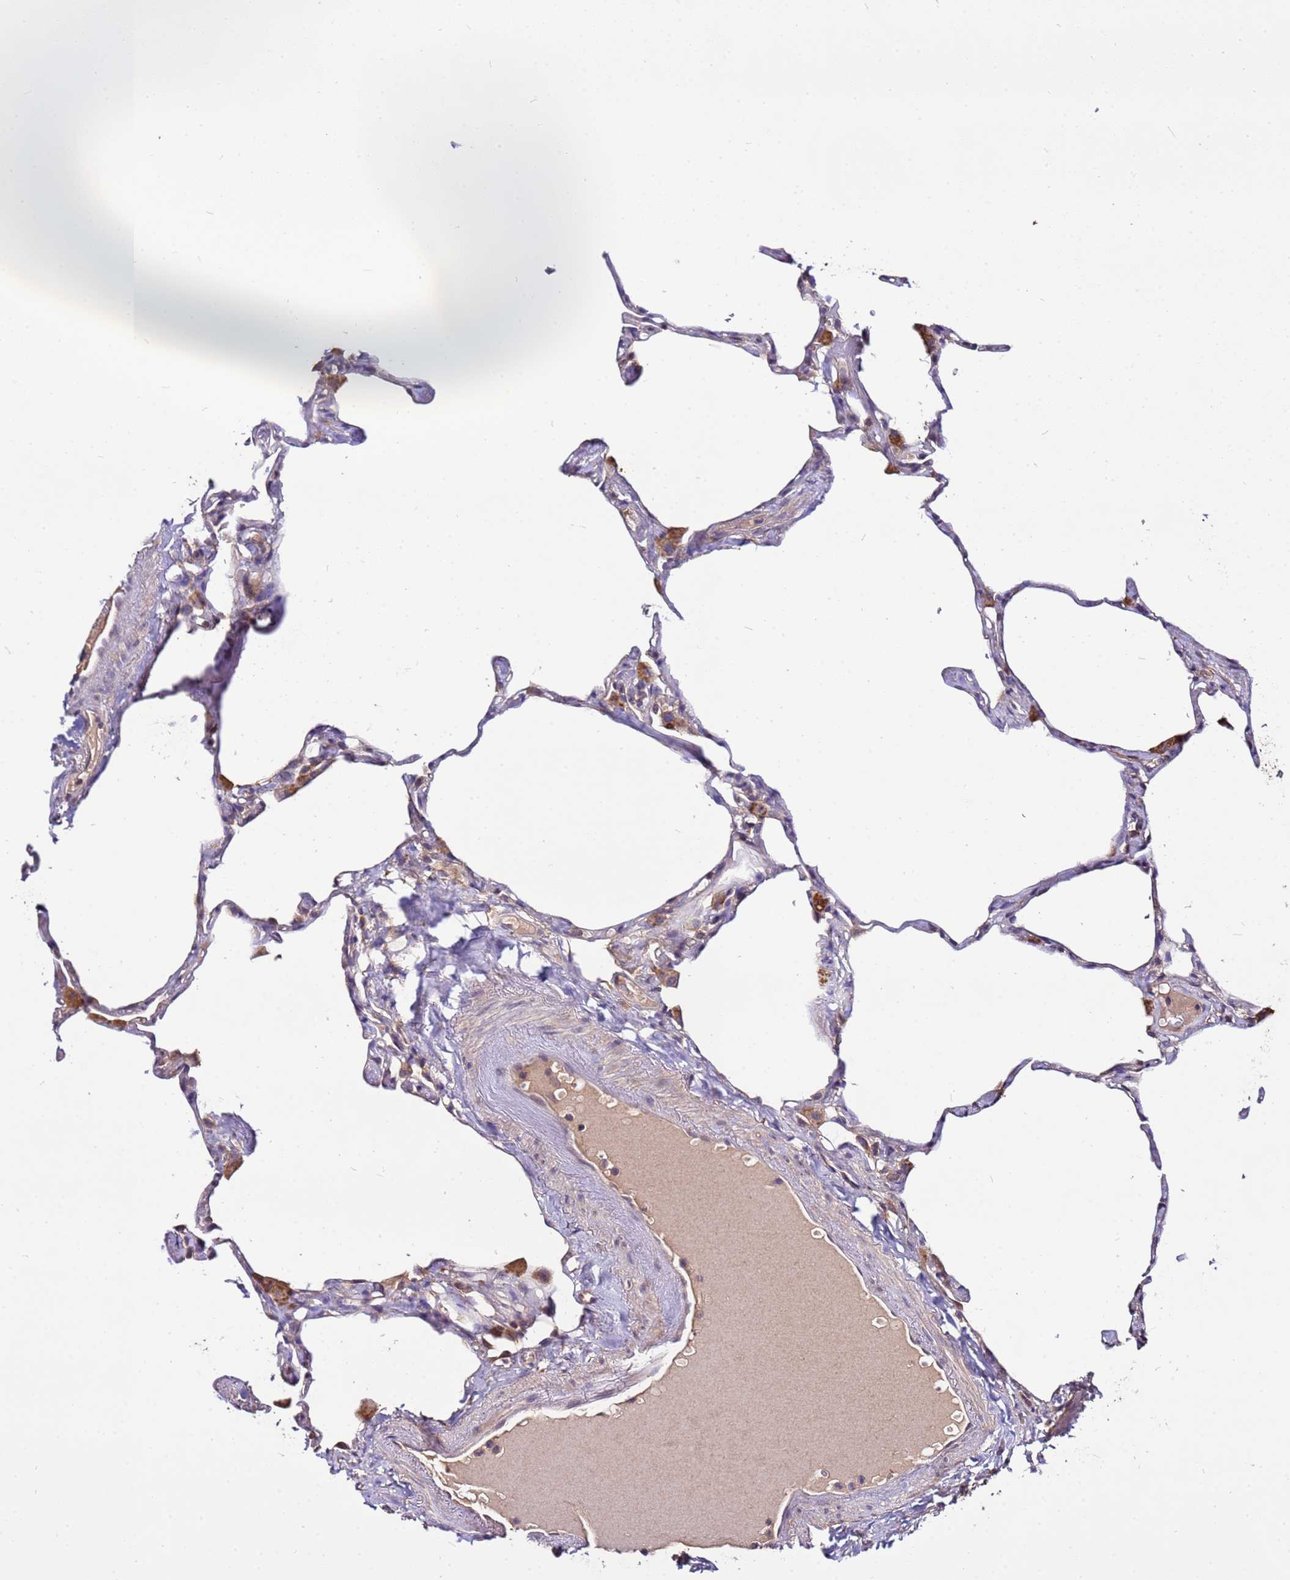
{"staining": {"intensity": "weak", "quantity": "<25%", "location": "cytoplasmic/membranous"}, "tissue": "lung", "cell_type": "Alveolar cells", "image_type": "normal", "snomed": [{"axis": "morphology", "description": "Normal tissue, NOS"}, {"axis": "topography", "description": "Lung"}], "caption": "Protein analysis of normal lung displays no significant positivity in alveolar cells.", "gene": "GSPT2", "patient": {"sex": "male", "age": 65}}